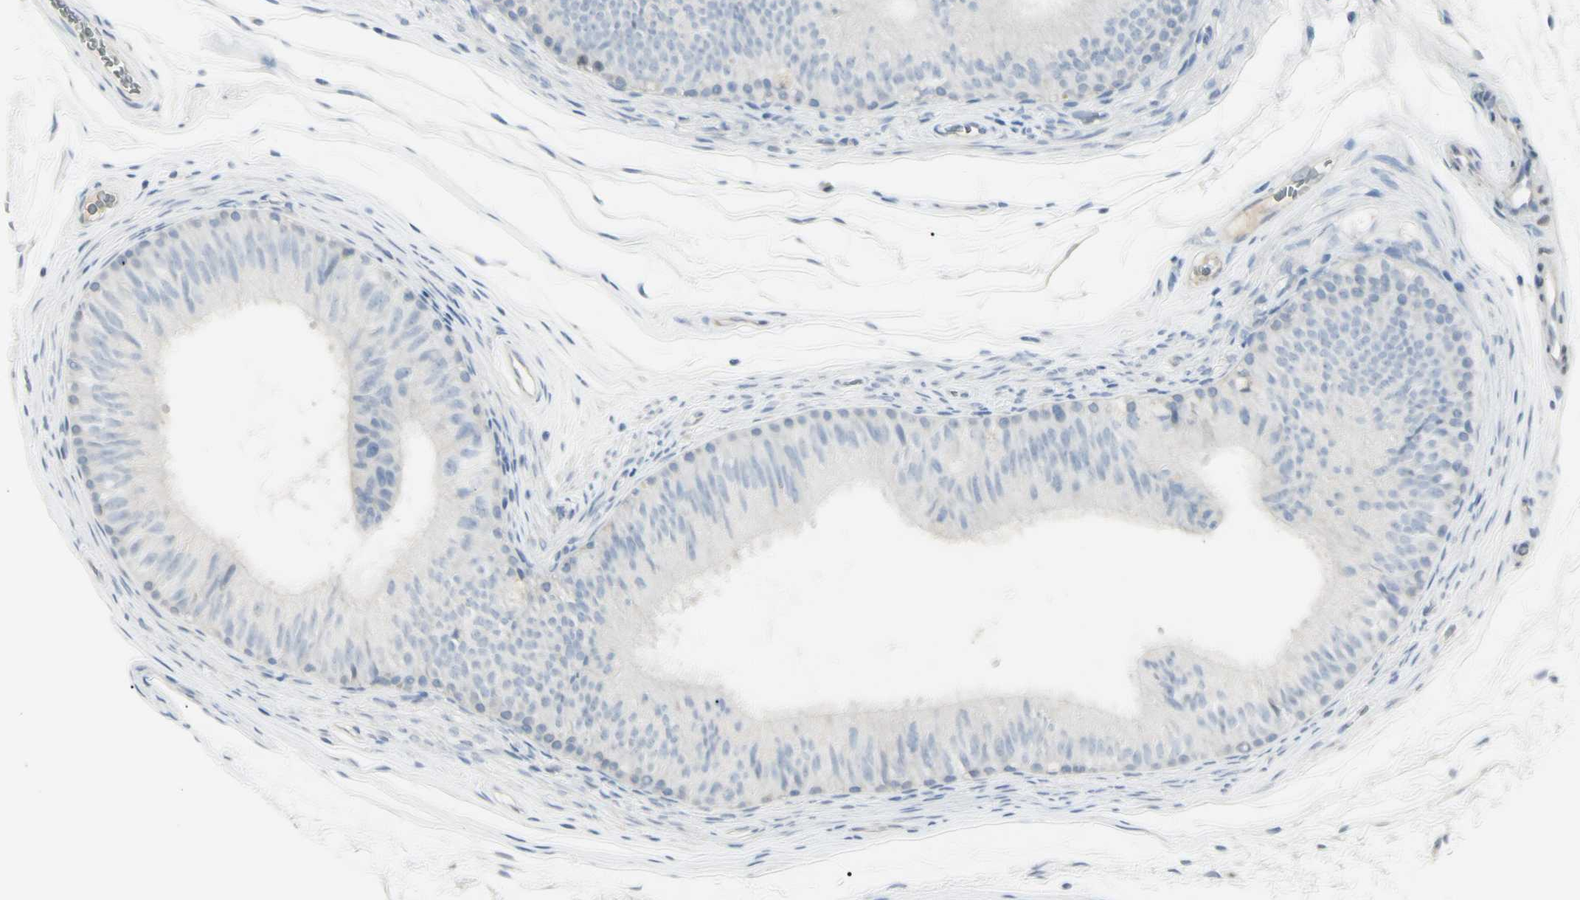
{"staining": {"intensity": "negative", "quantity": "none", "location": "none"}, "tissue": "epididymis", "cell_type": "Glandular cells", "image_type": "normal", "snomed": [{"axis": "morphology", "description": "Normal tissue, NOS"}, {"axis": "topography", "description": "Epididymis"}], "caption": "IHC photomicrograph of unremarkable human epididymis stained for a protein (brown), which shows no staining in glandular cells.", "gene": "PIP", "patient": {"sex": "male", "age": 36}}